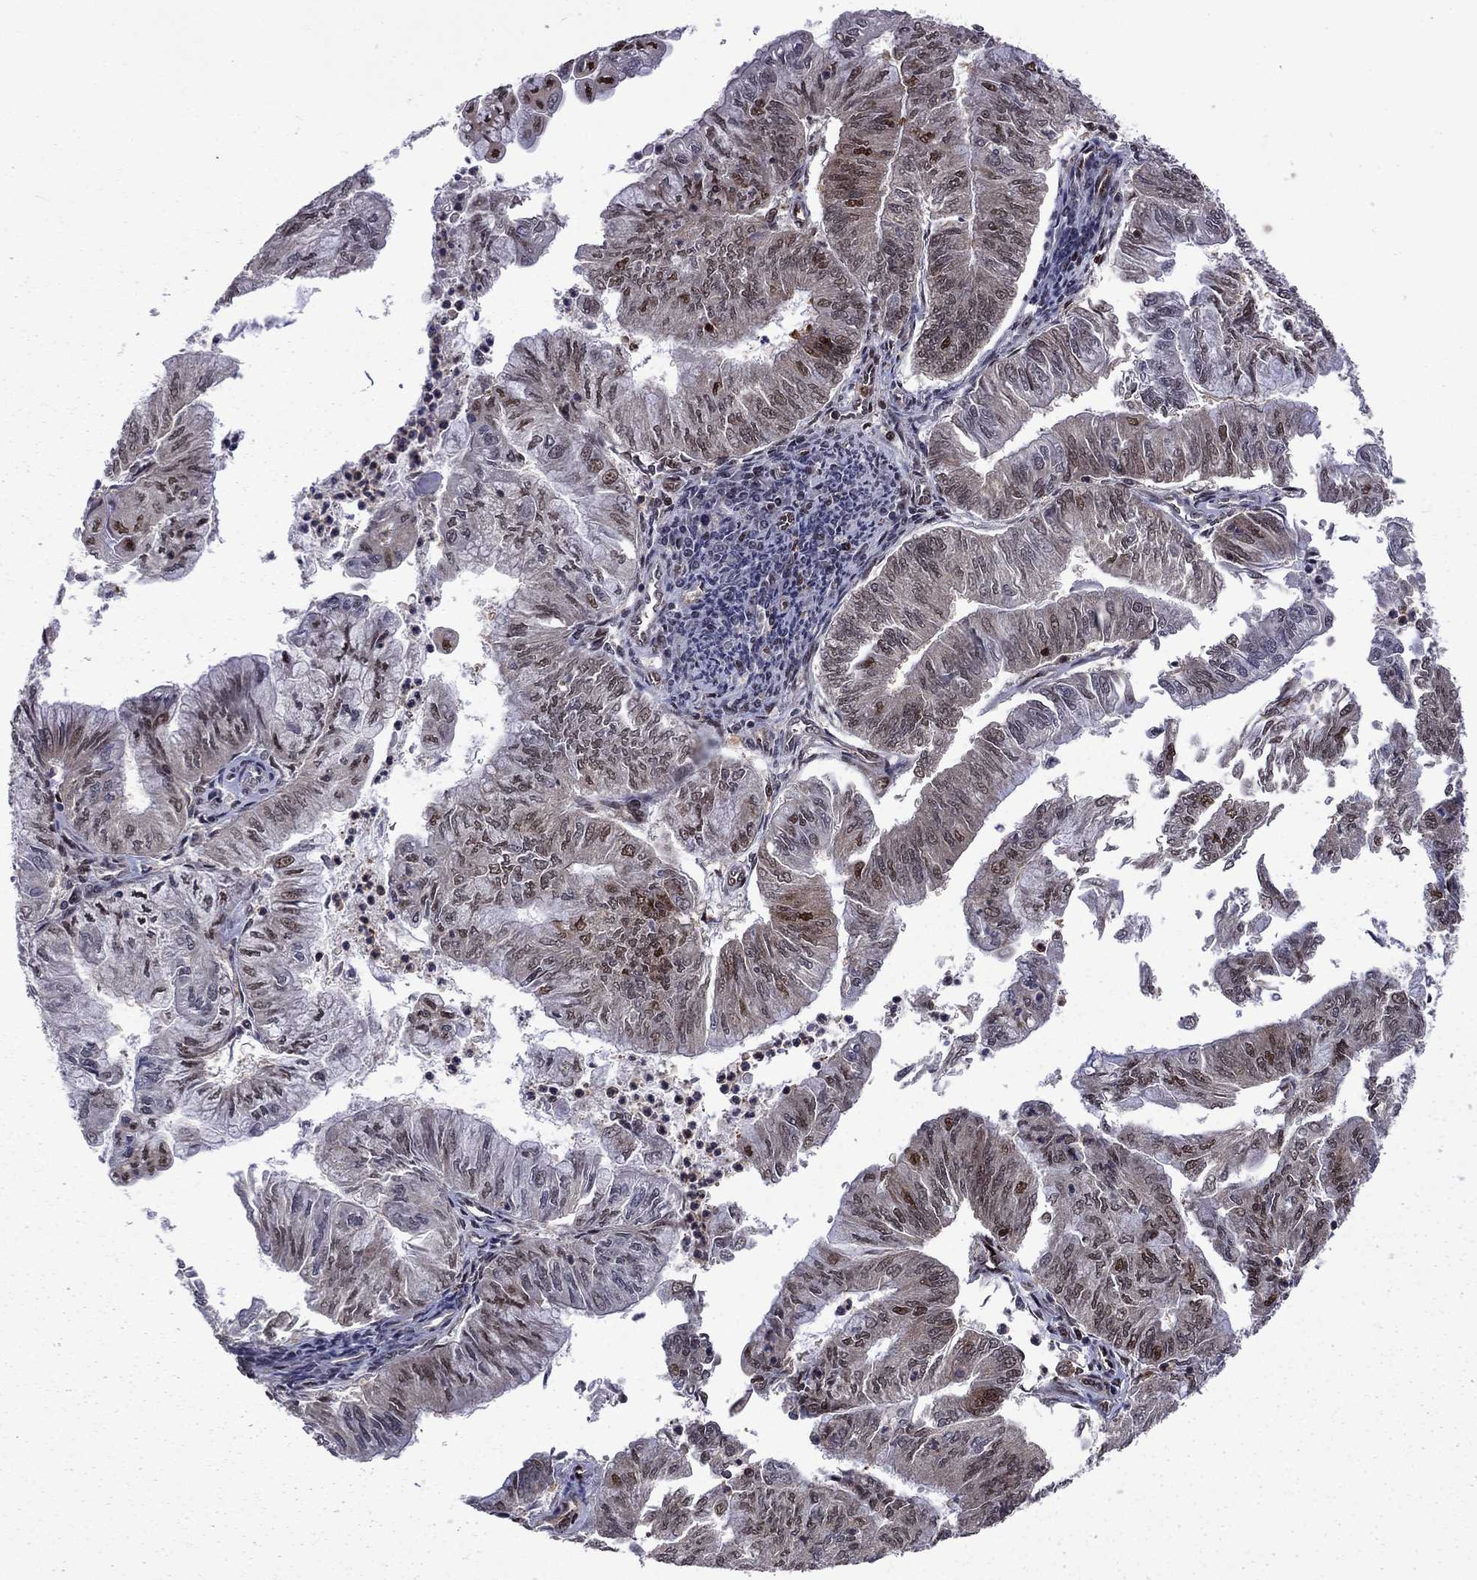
{"staining": {"intensity": "strong", "quantity": "<25%", "location": "nuclear"}, "tissue": "endometrial cancer", "cell_type": "Tumor cells", "image_type": "cancer", "snomed": [{"axis": "morphology", "description": "Adenocarcinoma, NOS"}, {"axis": "topography", "description": "Endometrium"}], "caption": "Protein expression by IHC shows strong nuclear expression in approximately <25% of tumor cells in endometrial adenocarcinoma.", "gene": "PSMD2", "patient": {"sex": "female", "age": 59}}